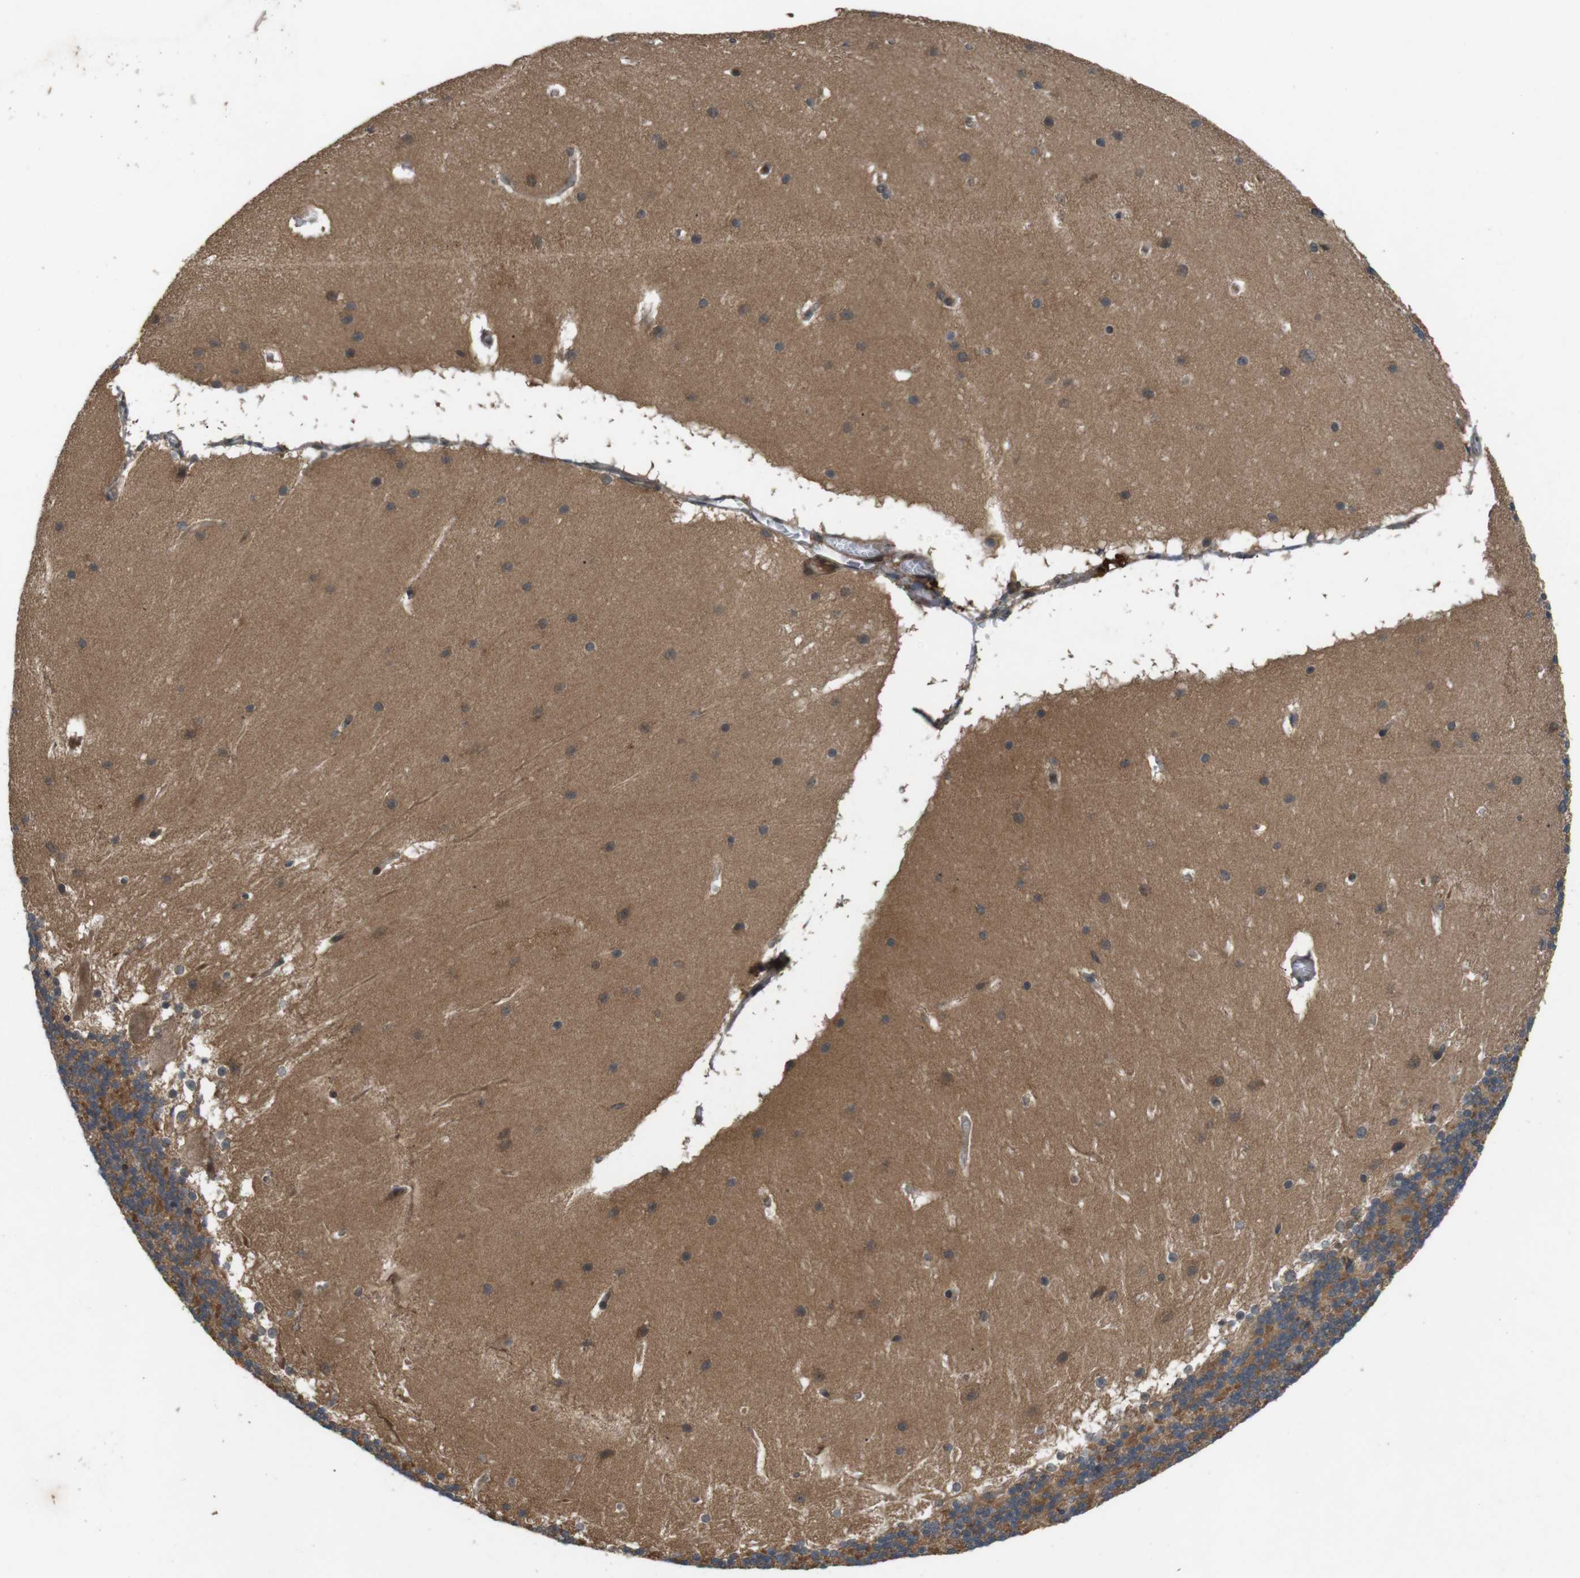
{"staining": {"intensity": "moderate", "quantity": ">75%", "location": "cytoplasmic/membranous"}, "tissue": "cerebellum", "cell_type": "Cells in granular layer", "image_type": "normal", "snomed": [{"axis": "morphology", "description": "Normal tissue, NOS"}, {"axis": "topography", "description": "Cerebellum"}], "caption": "Brown immunohistochemical staining in normal human cerebellum exhibits moderate cytoplasmic/membranous expression in approximately >75% of cells in granular layer.", "gene": "NFKBIE", "patient": {"sex": "female", "age": 19}}